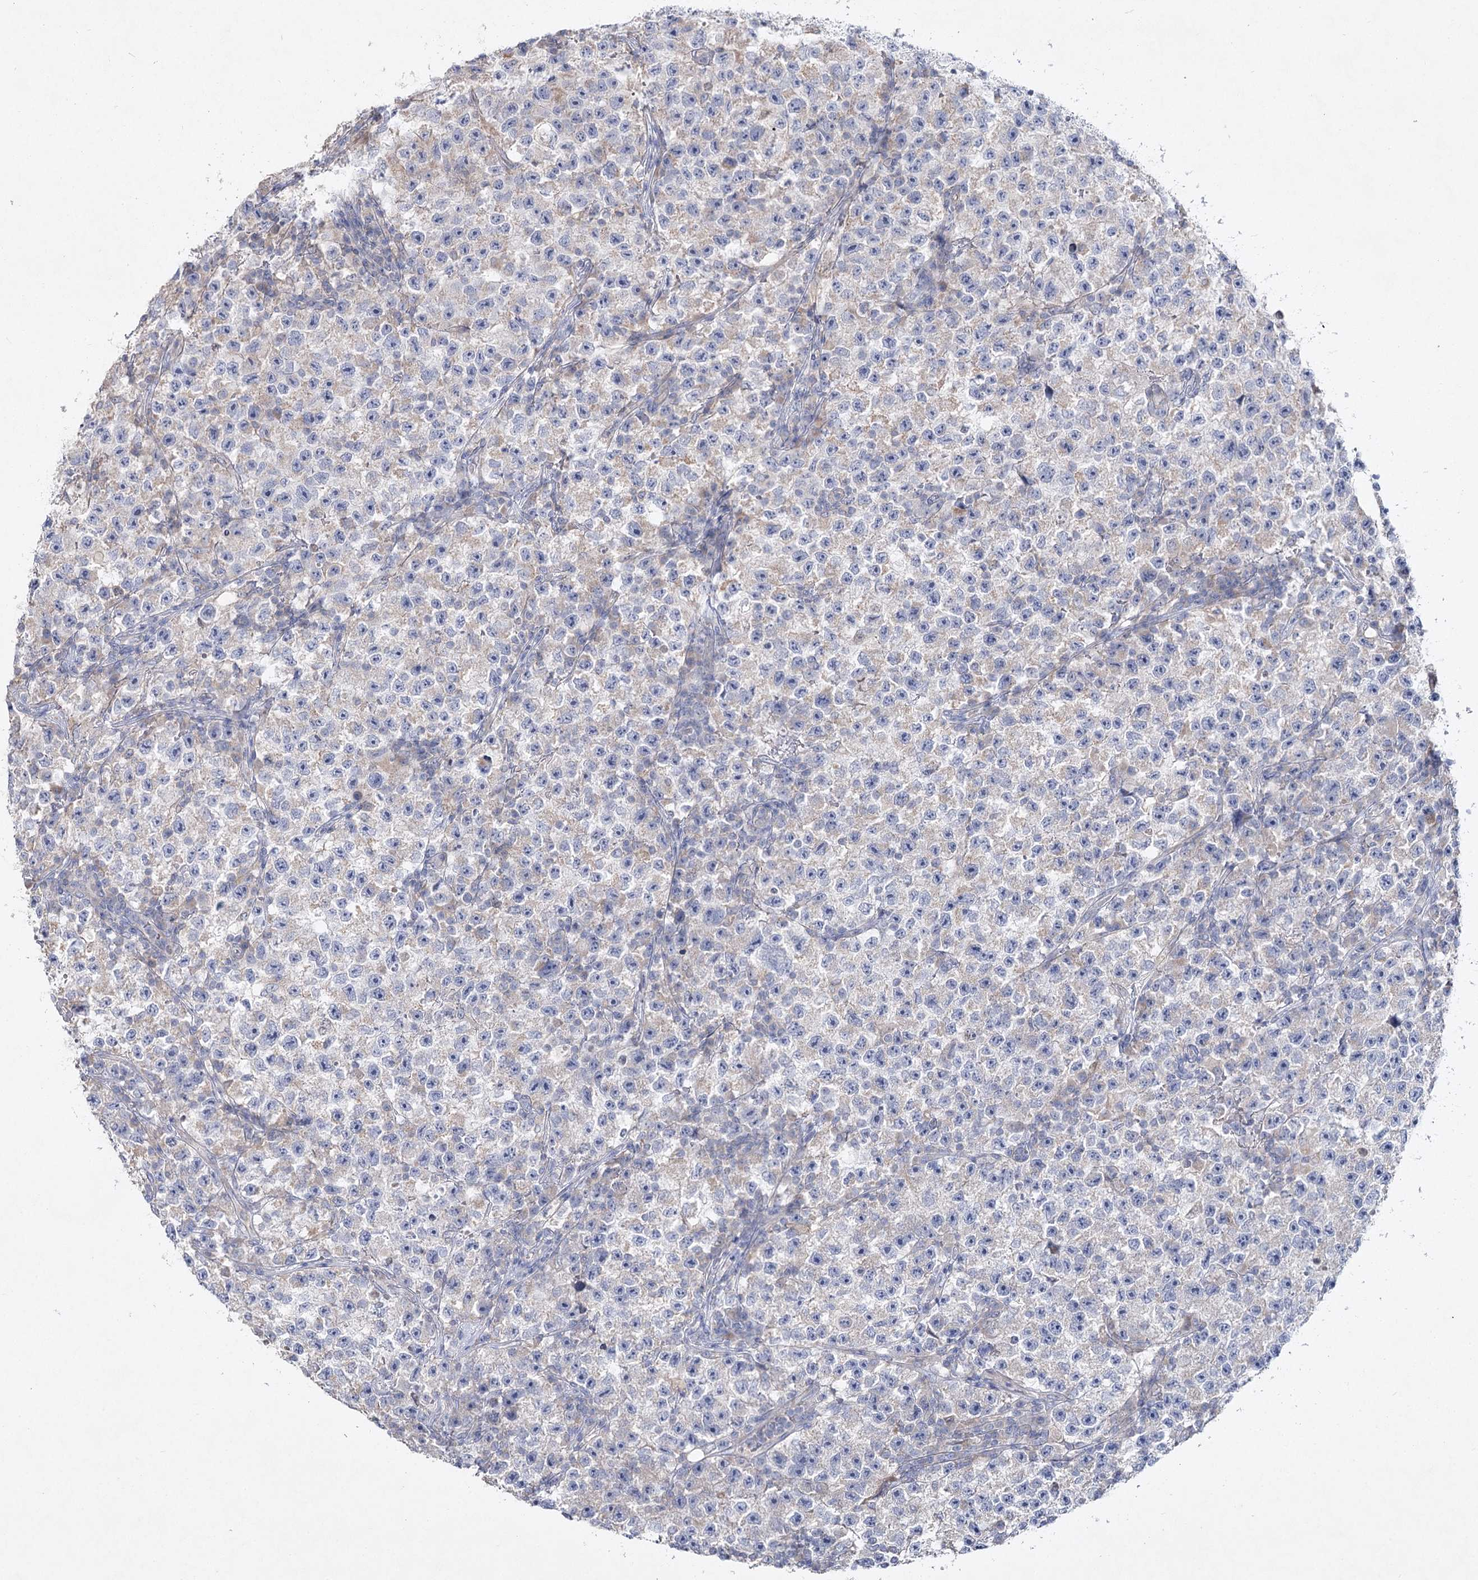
{"staining": {"intensity": "weak", "quantity": "<25%", "location": "cytoplasmic/membranous"}, "tissue": "testis cancer", "cell_type": "Tumor cells", "image_type": "cancer", "snomed": [{"axis": "morphology", "description": "Seminoma, NOS"}, {"axis": "topography", "description": "Testis"}], "caption": "The photomicrograph exhibits no significant staining in tumor cells of testis cancer (seminoma). Brightfield microscopy of immunohistochemistry (IHC) stained with DAB (3,3'-diaminobenzidine) (brown) and hematoxylin (blue), captured at high magnification.", "gene": "TMEM187", "patient": {"sex": "male", "age": 22}}